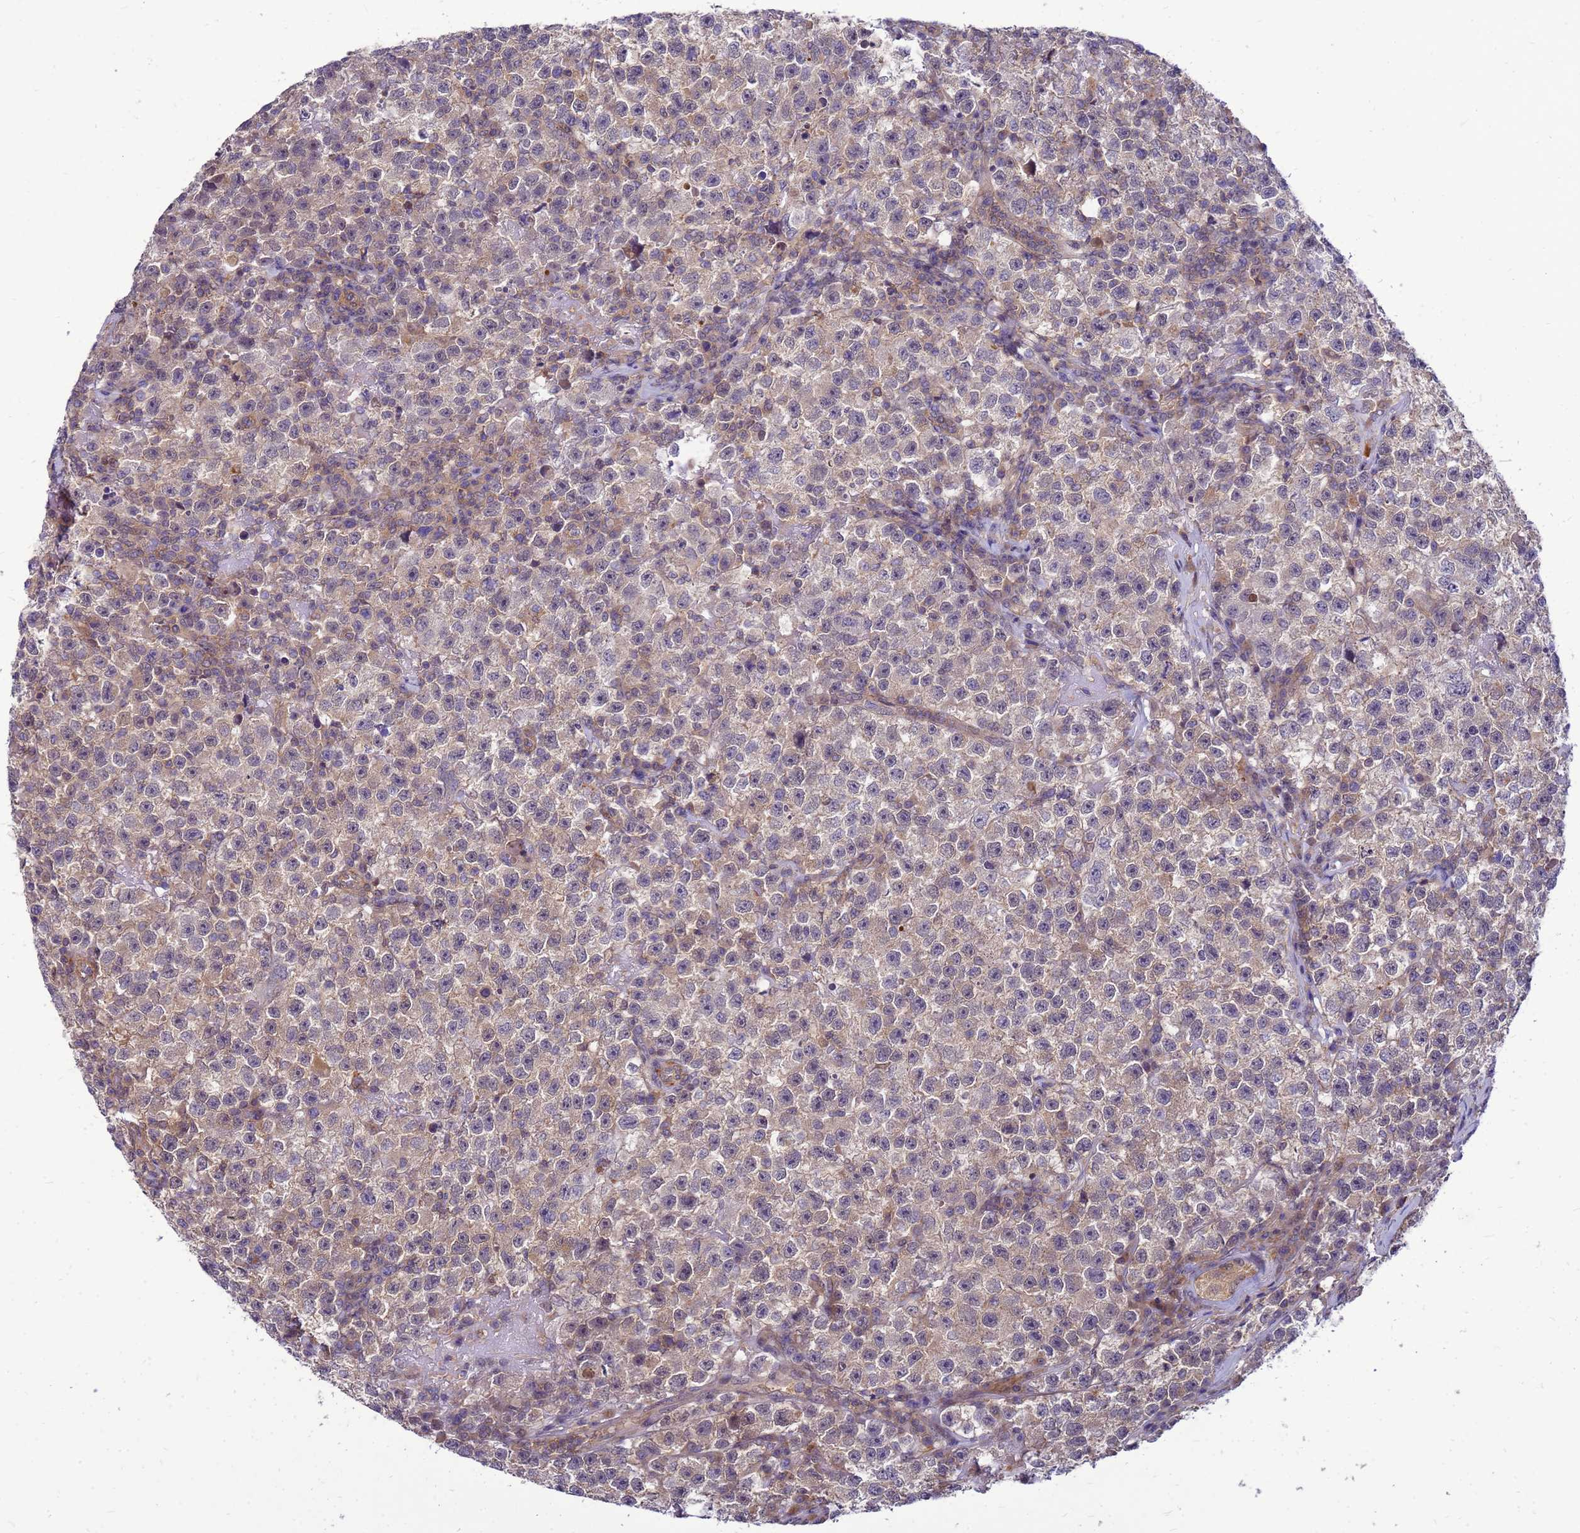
{"staining": {"intensity": "weak", "quantity": ">75%", "location": "cytoplasmic/membranous"}, "tissue": "testis cancer", "cell_type": "Tumor cells", "image_type": "cancer", "snomed": [{"axis": "morphology", "description": "Seminoma, NOS"}, {"axis": "topography", "description": "Testis"}], "caption": "A histopathology image showing weak cytoplasmic/membranous staining in approximately >75% of tumor cells in testis cancer (seminoma), as visualized by brown immunohistochemical staining.", "gene": "ENOPH1", "patient": {"sex": "male", "age": 22}}